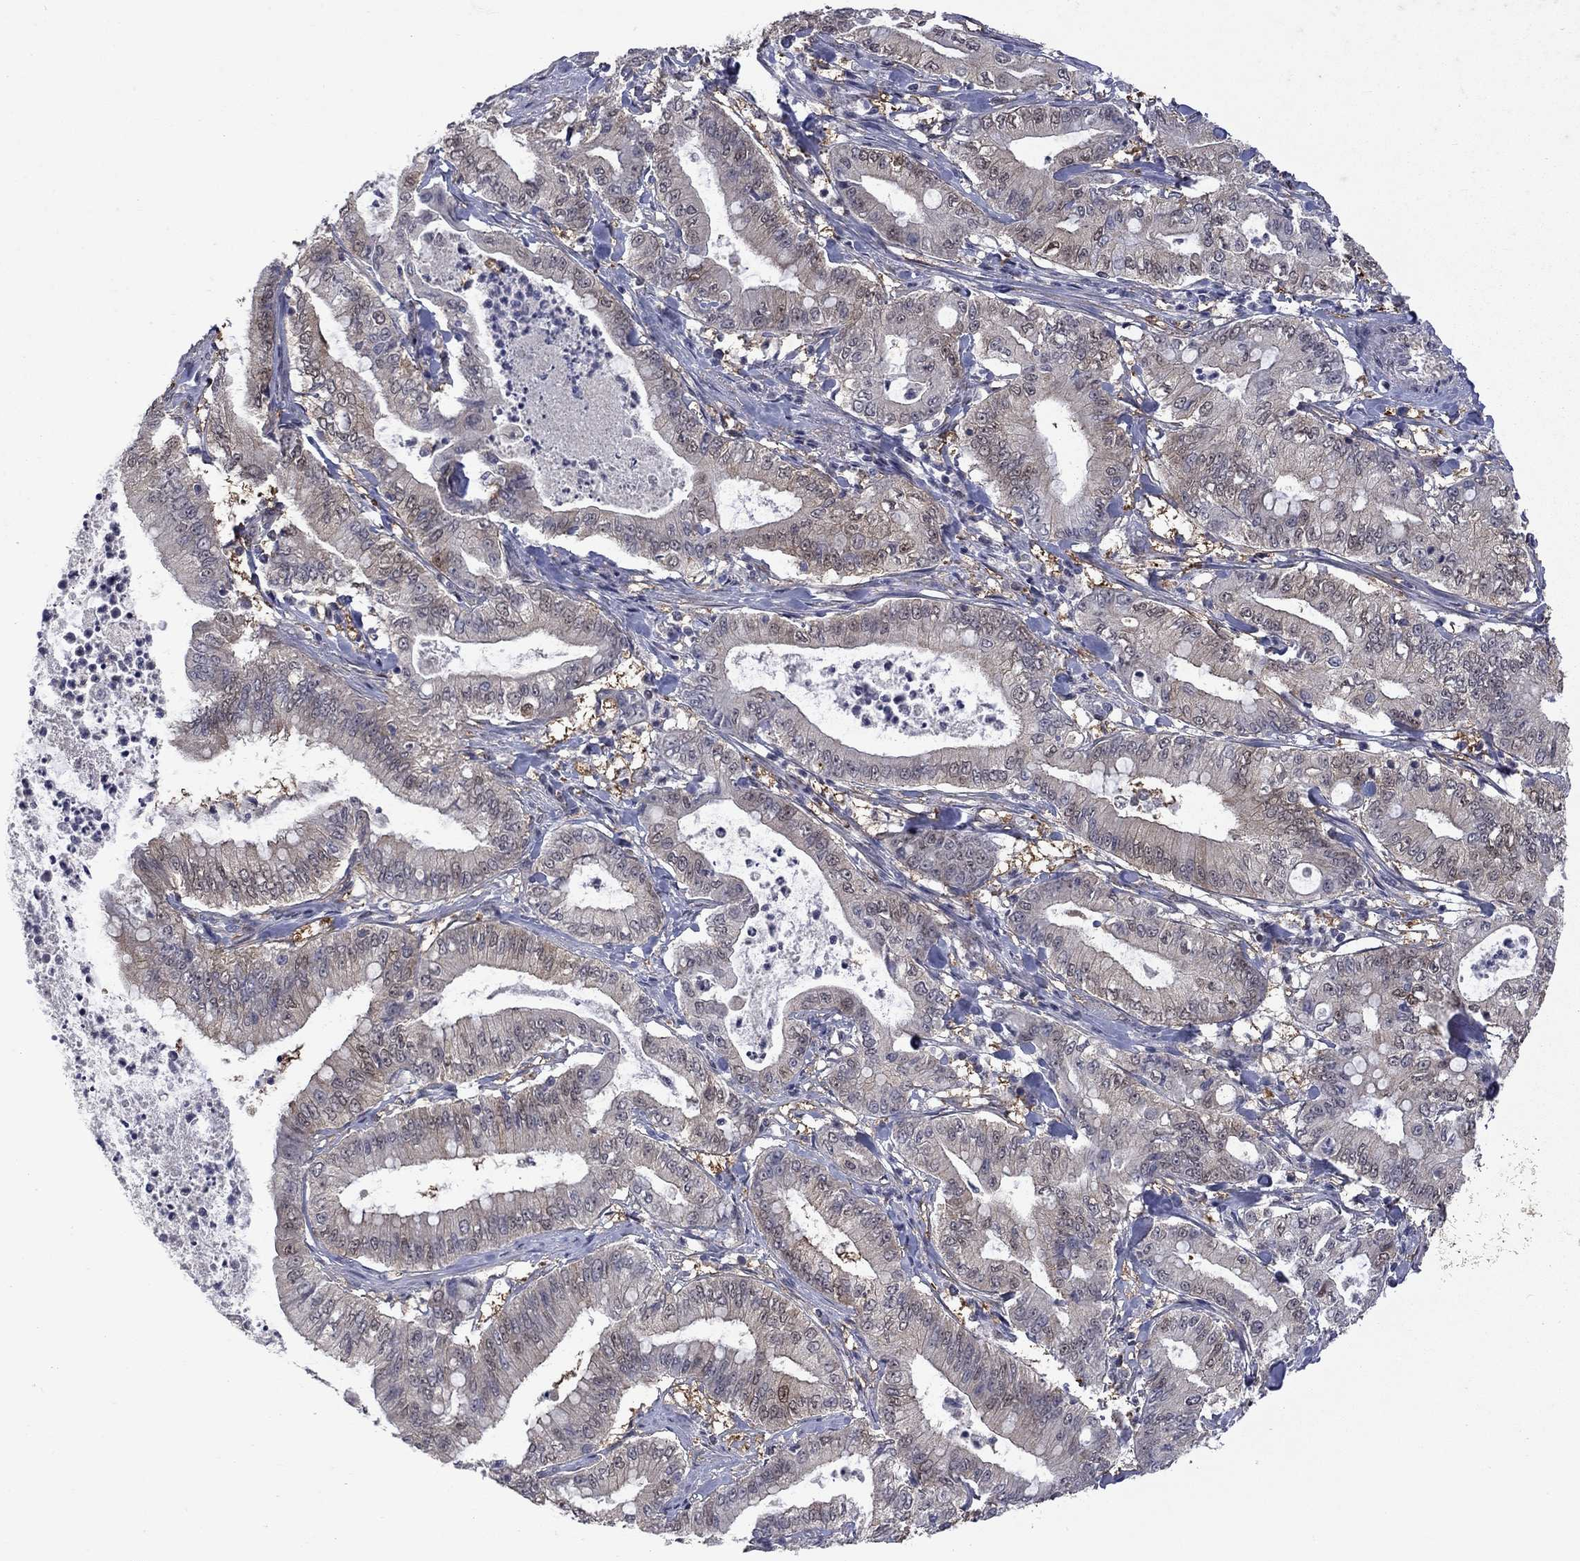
{"staining": {"intensity": "negative", "quantity": "none", "location": "none"}, "tissue": "pancreatic cancer", "cell_type": "Tumor cells", "image_type": "cancer", "snomed": [{"axis": "morphology", "description": "Adenocarcinoma, NOS"}, {"axis": "topography", "description": "Pancreas"}], "caption": "IHC image of human adenocarcinoma (pancreatic) stained for a protein (brown), which reveals no expression in tumor cells.", "gene": "CBR1", "patient": {"sex": "male", "age": 71}}